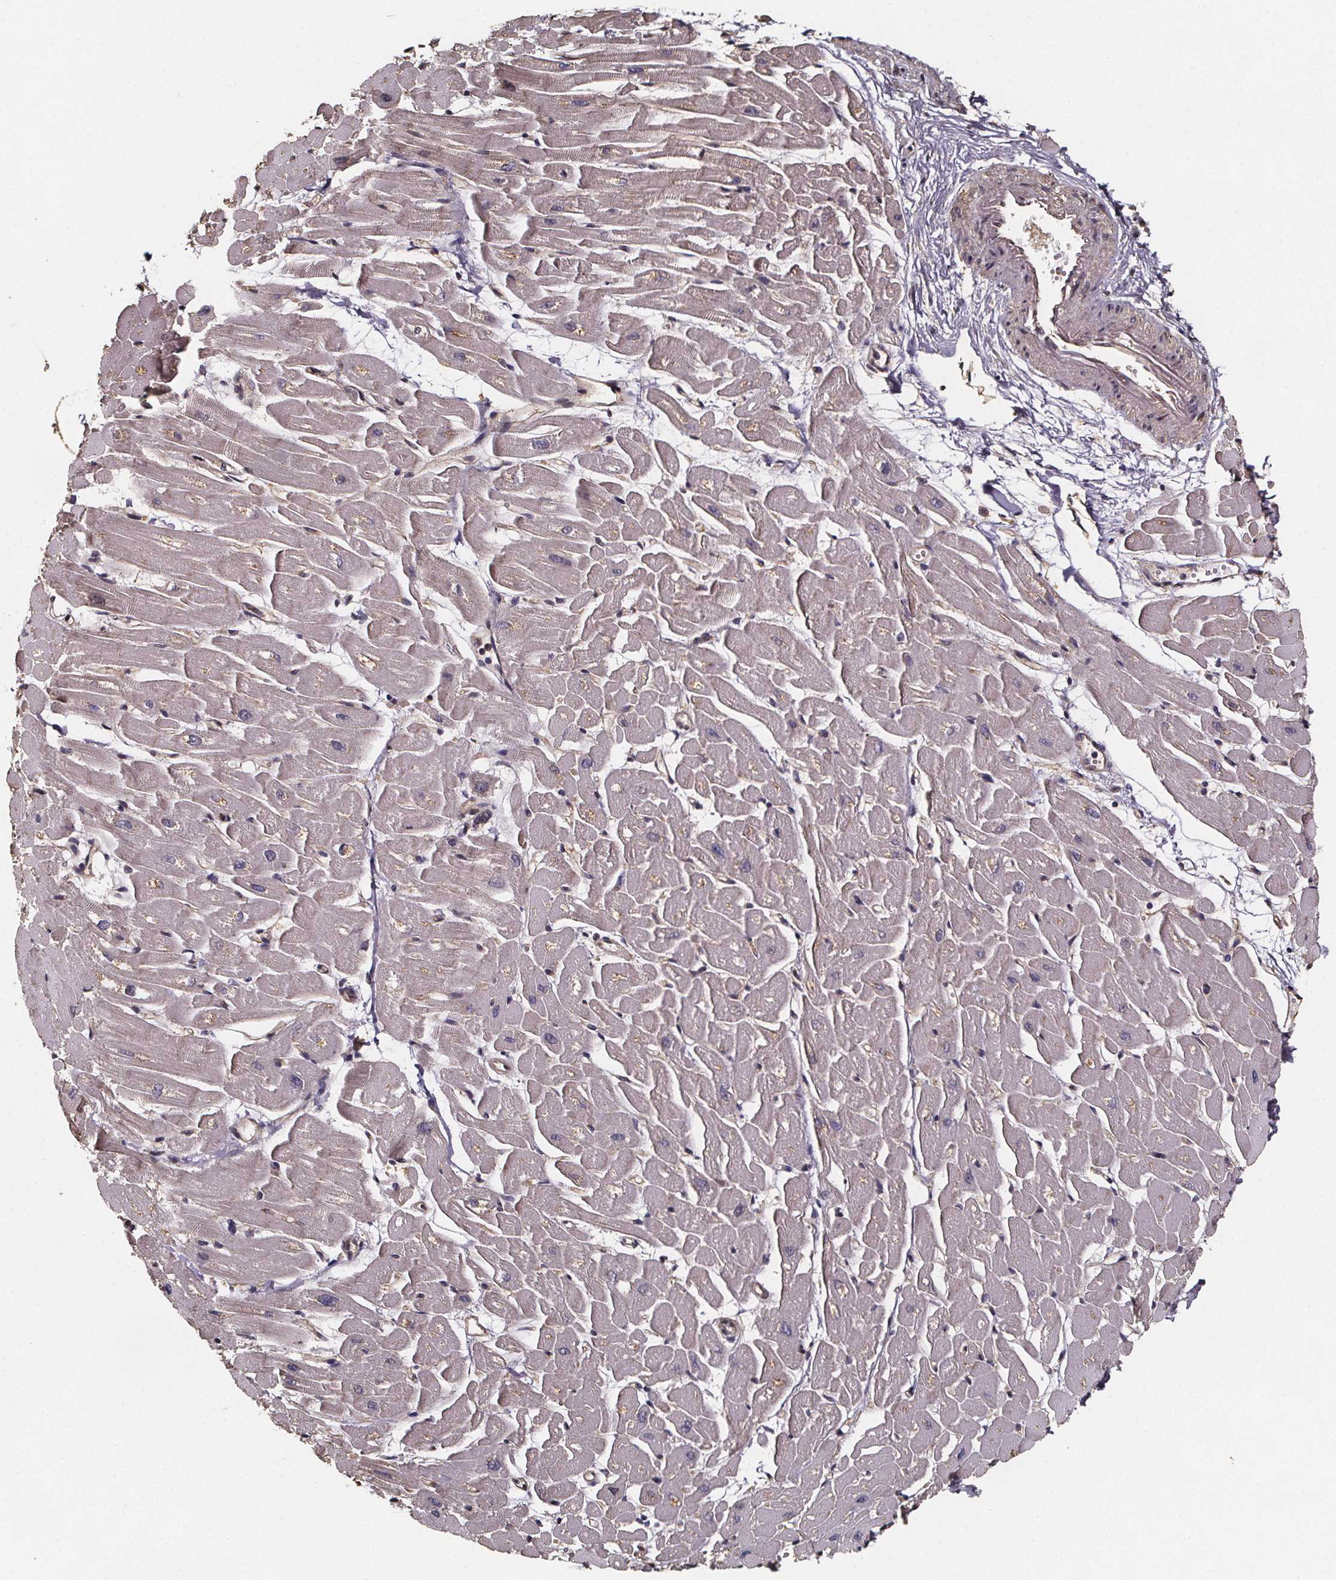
{"staining": {"intensity": "moderate", "quantity": "<25%", "location": "cytoplasmic/membranous"}, "tissue": "heart muscle", "cell_type": "Cardiomyocytes", "image_type": "normal", "snomed": [{"axis": "morphology", "description": "Normal tissue, NOS"}, {"axis": "topography", "description": "Heart"}], "caption": "Moderate cytoplasmic/membranous protein positivity is seen in approximately <25% of cardiomyocytes in heart muscle. Immunohistochemistry stains the protein of interest in brown and the nuclei are stained blue.", "gene": "ZNF879", "patient": {"sex": "male", "age": 57}}